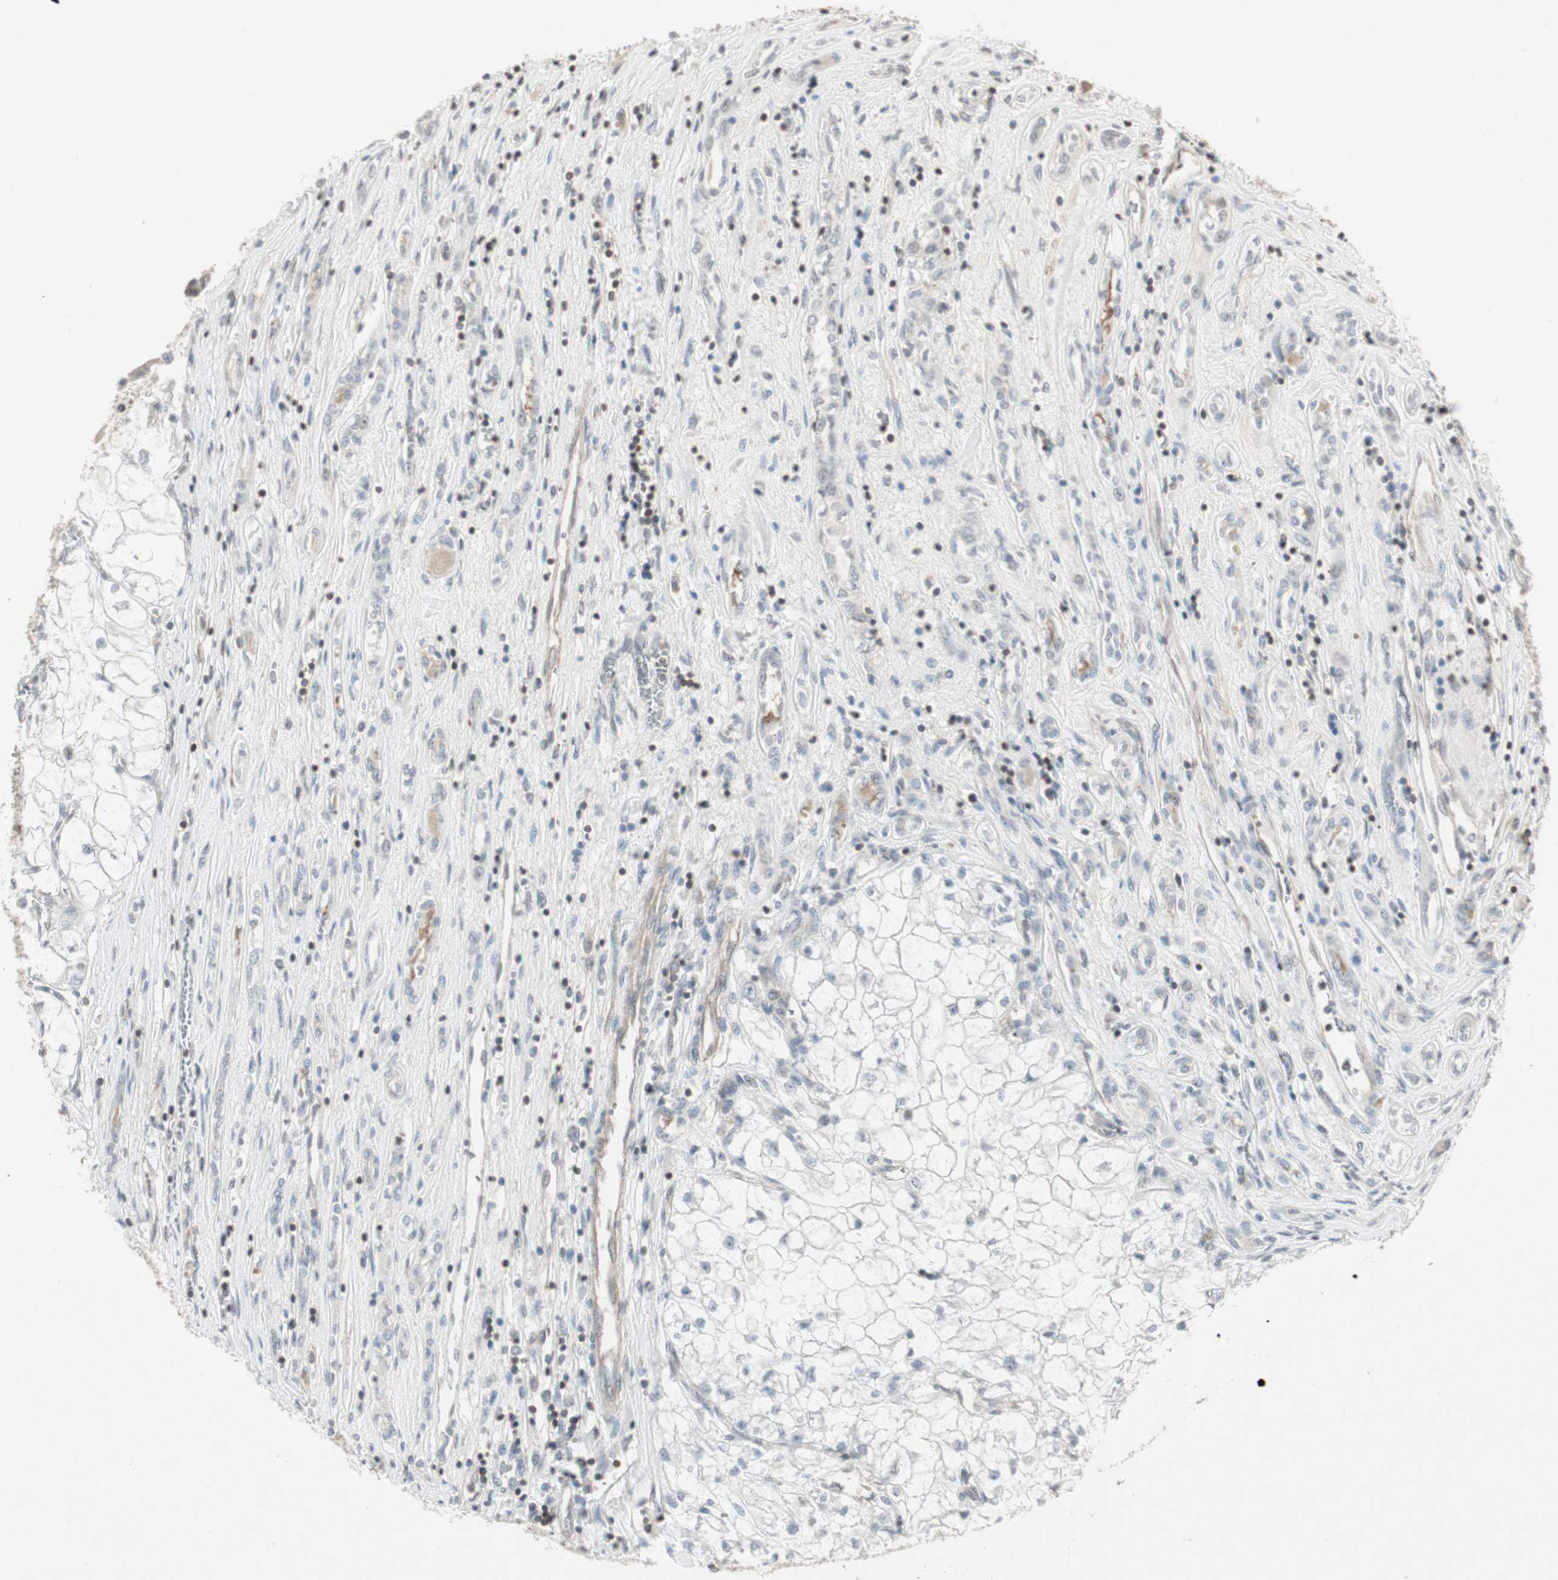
{"staining": {"intensity": "negative", "quantity": "none", "location": "none"}, "tissue": "renal cancer", "cell_type": "Tumor cells", "image_type": "cancer", "snomed": [{"axis": "morphology", "description": "Adenocarcinoma, NOS"}, {"axis": "topography", "description": "Kidney"}], "caption": "Tumor cells are negative for protein expression in human renal cancer. The staining was performed using DAB to visualize the protein expression in brown, while the nuclei were stained in blue with hematoxylin (Magnification: 20x).", "gene": "ARHGEF1", "patient": {"sex": "female", "age": 70}}